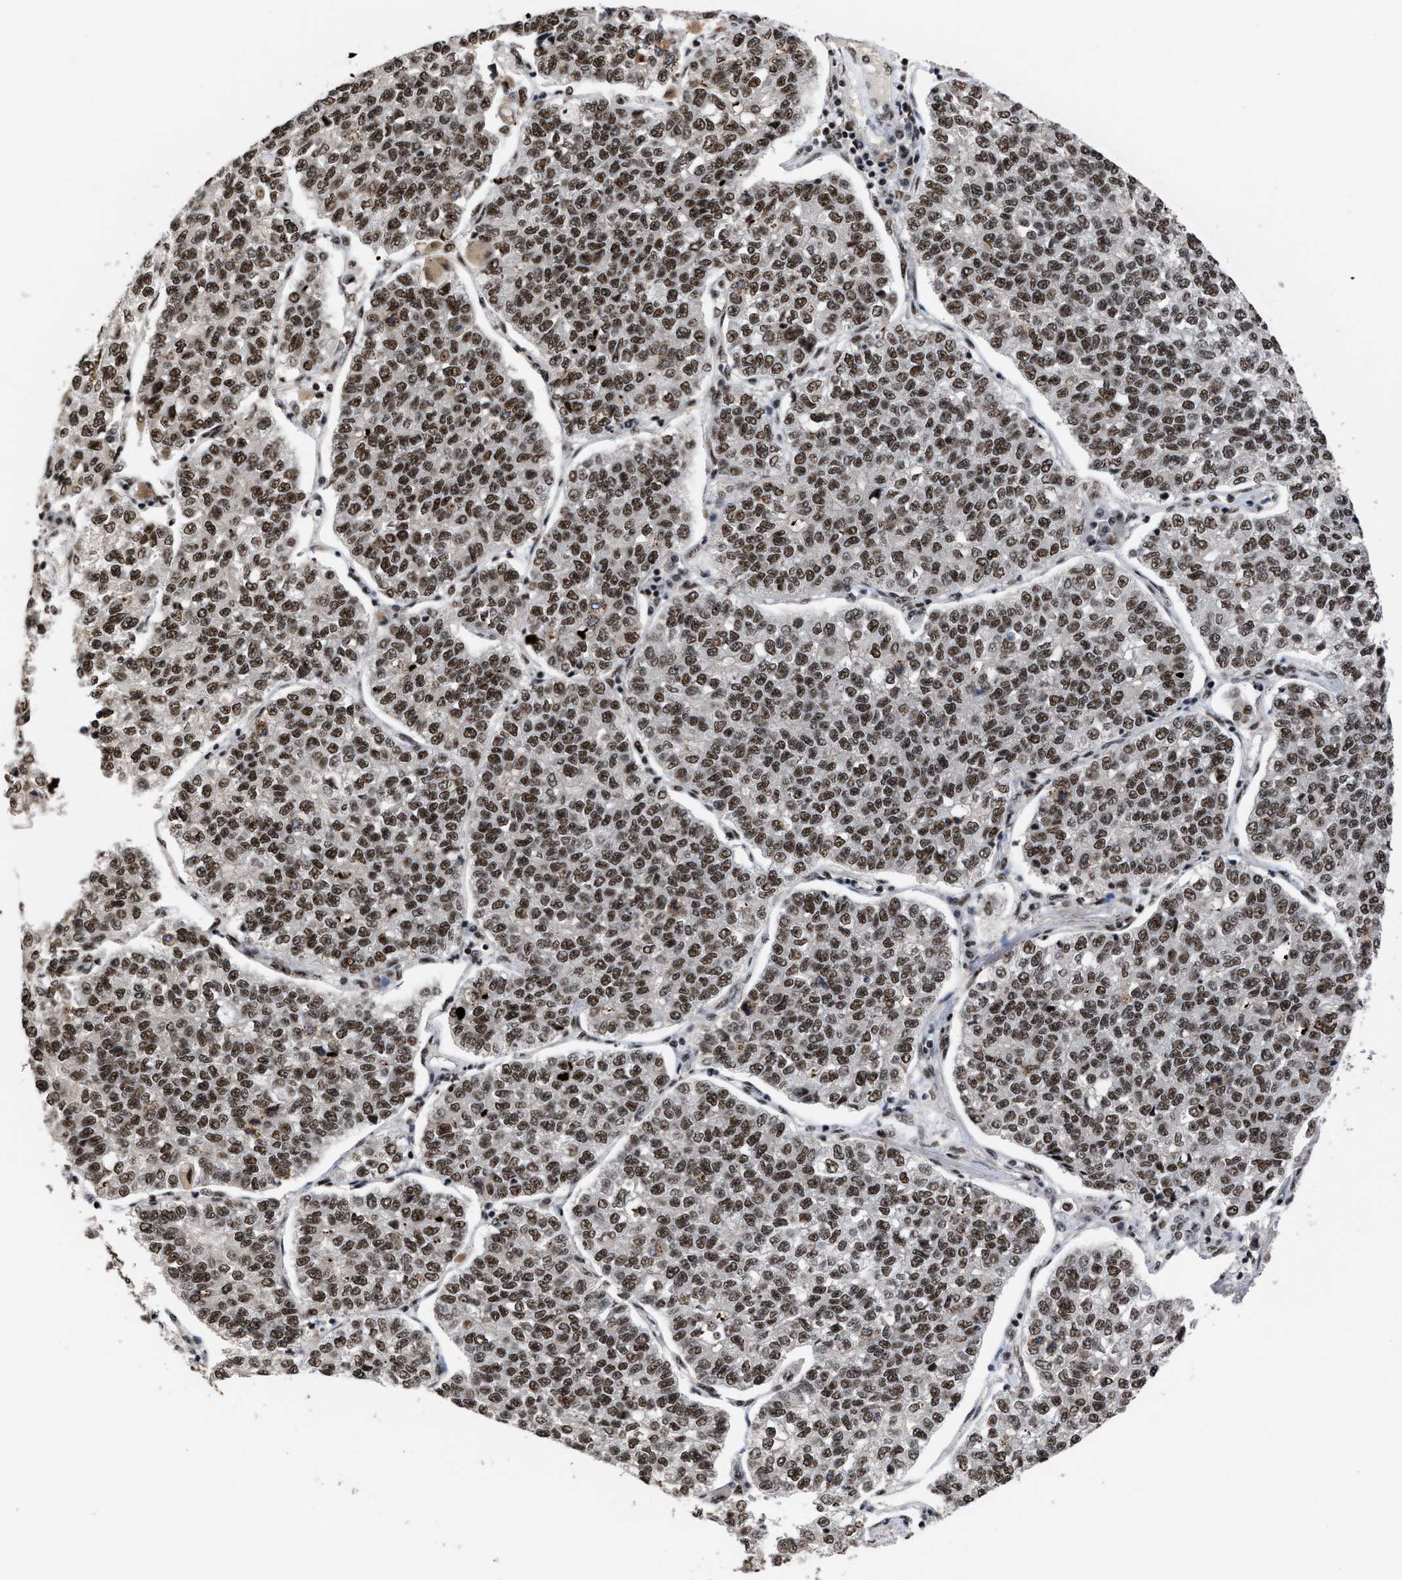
{"staining": {"intensity": "strong", "quantity": ">75%", "location": "nuclear"}, "tissue": "lung cancer", "cell_type": "Tumor cells", "image_type": "cancer", "snomed": [{"axis": "morphology", "description": "Adenocarcinoma, NOS"}, {"axis": "topography", "description": "Lung"}], "caption": "Adenocarcinoma (lung) was stained to show a protein in brown. There is high levels of strong nuclear positivity in about >75% of tumor cells.", "gene": "EIF4A3", "patient": {"sex": "male", "age": 49}}